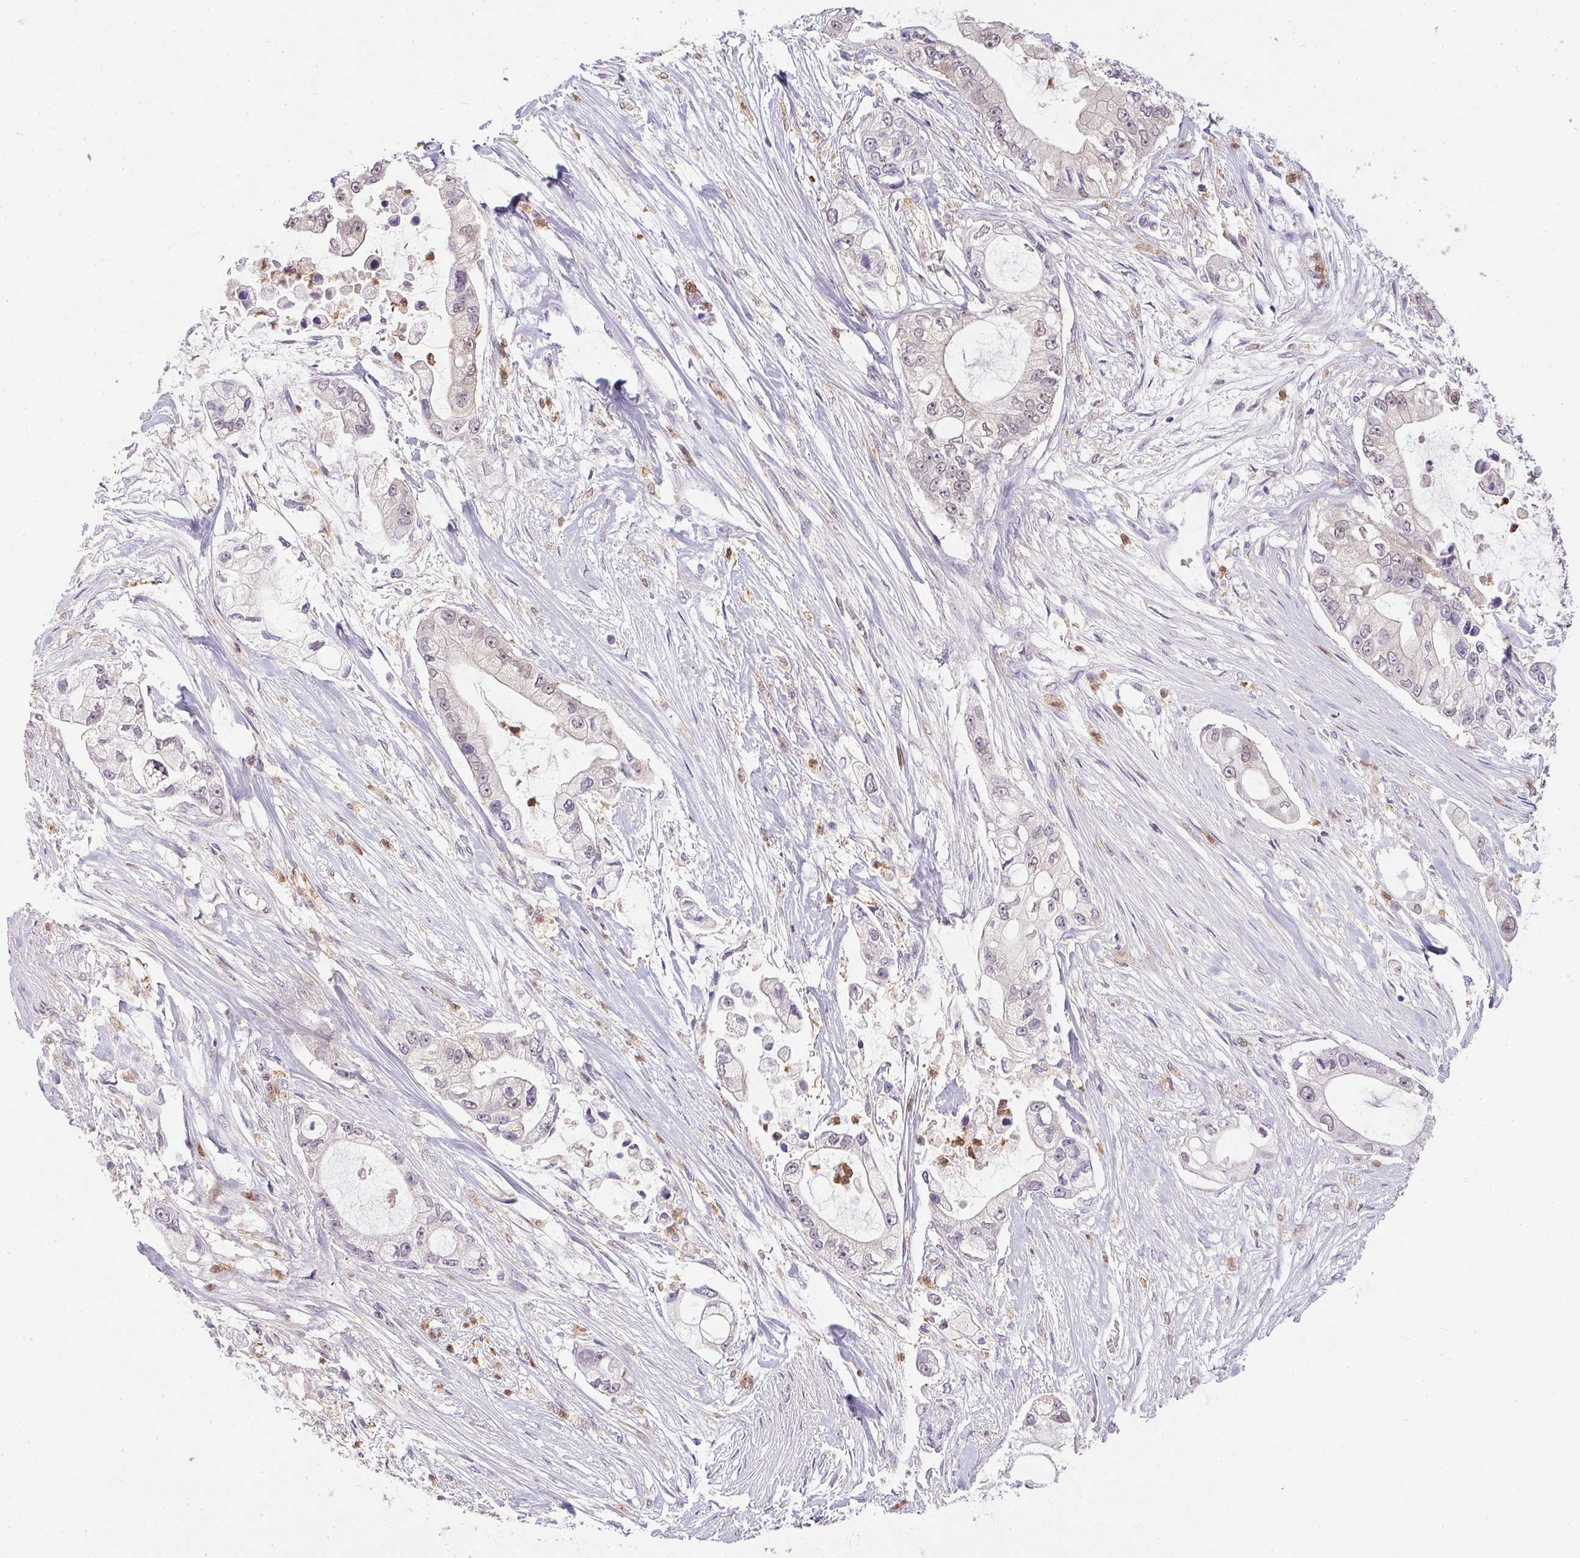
{"staining": {"intensity": "negative", "quantity": "none", "location": "none"}, "tissue": "pancreatic cancer", "cell_type": "Tumor cells", "image_type": "cancer", "snomed": [{"axis": "morphology", "description": "Adenocarcinoma, NOS"}, {"axis": "topography", "description": "Pancreas"}], "caption": "The image reveals no staining of tumor cells in pancreatic adenocarcinoma. Nuclei are stained in blue.", "gene": "DNAJC5G", "patient": {"sex": "female", "age": 69}}